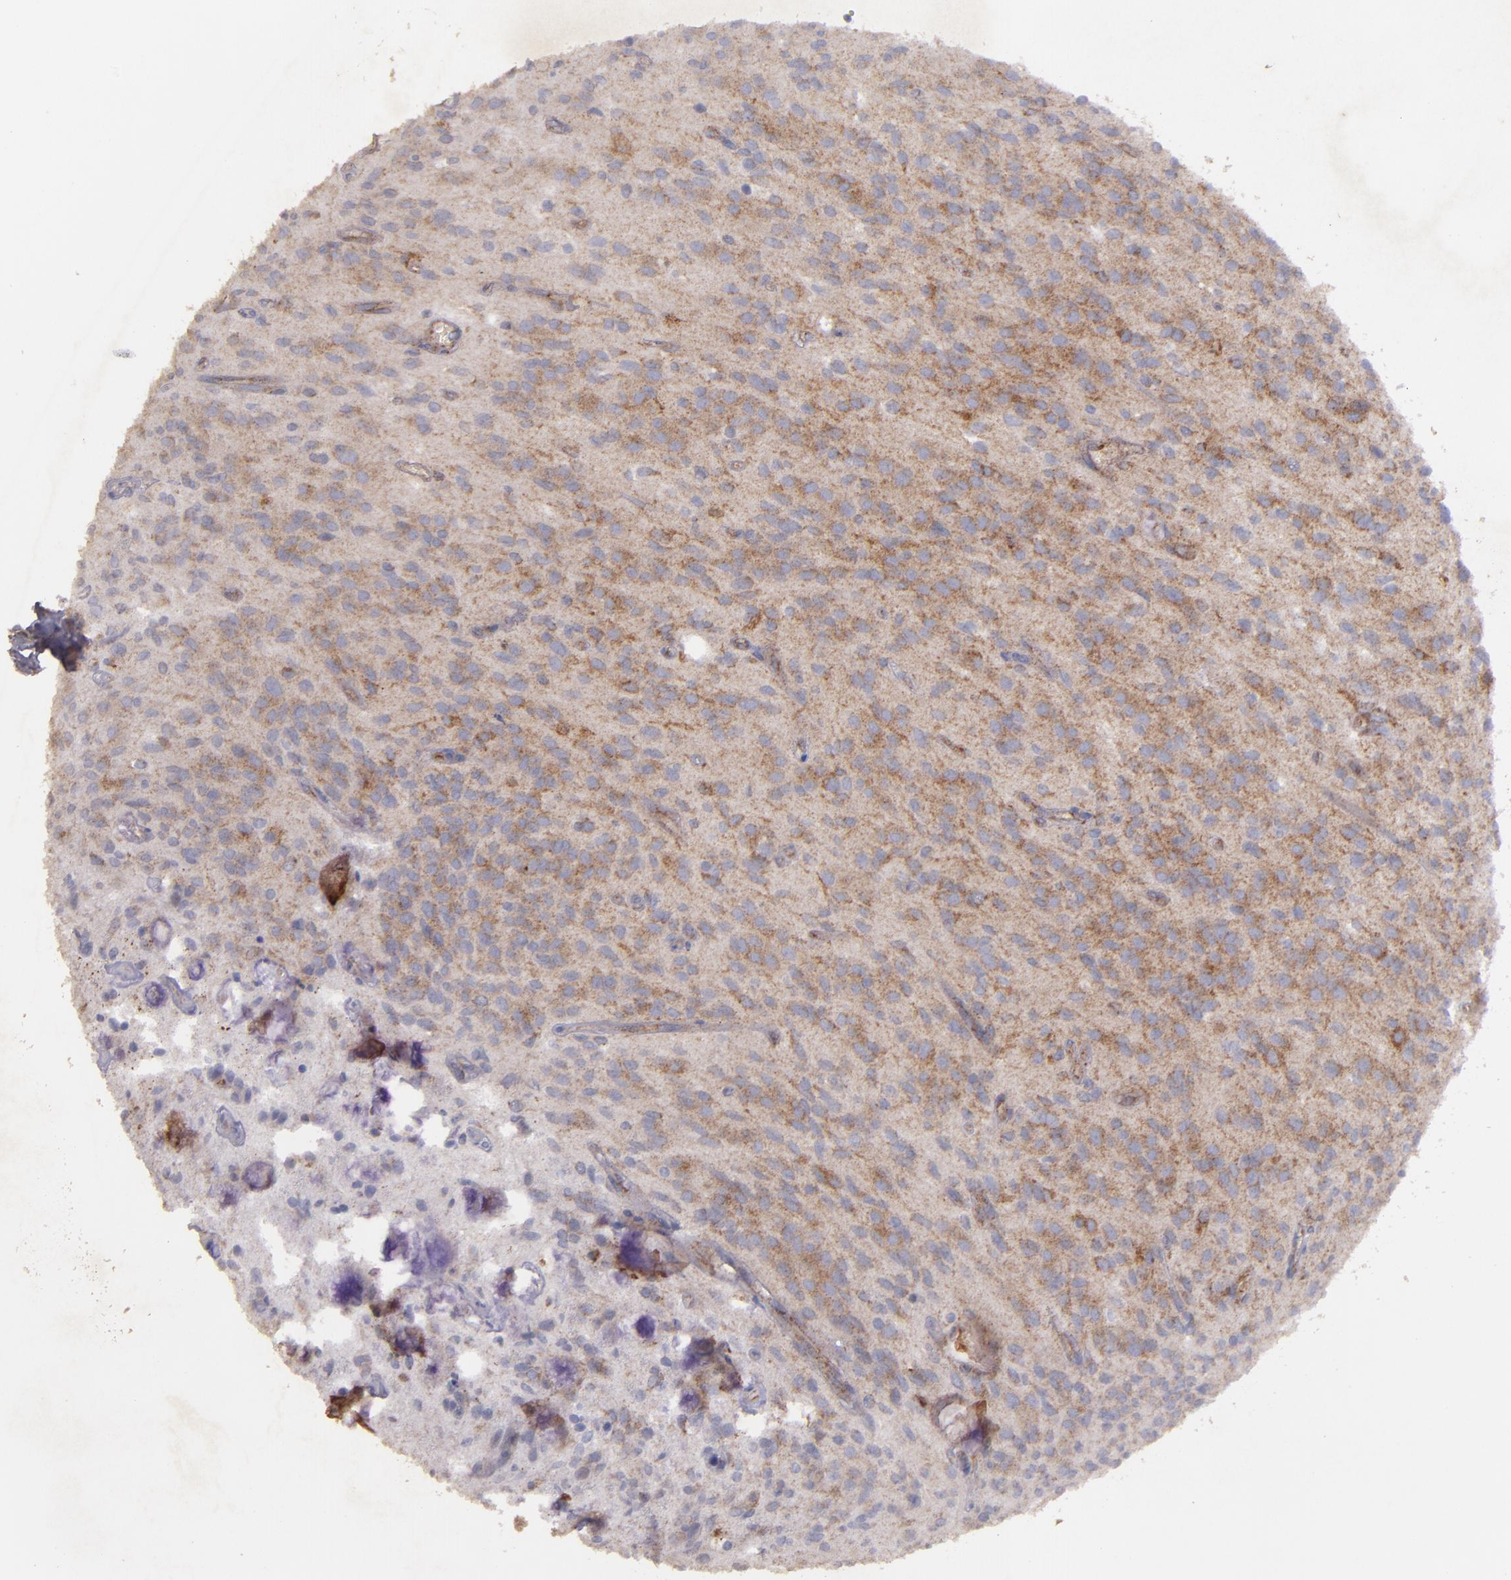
{"staining": {"intensity": "moderate", "quantity": ">75%", "location": "cytoplasmic/membranous"}, "tissue": "glioma", "cell_type": "Tumor cells", "image_type": "cancer", "snomed": [{"axis": "morphology", "description": "Glioma, malignant, Low grade"}, {"axis": "topography", "description": "Brain"}], "caption": "Human malignant low-grade glioma stained with a protein marker exhibits moderate staining in tumor cells.", "gene": "CLTA", "patient": {"sex": "female", "age": 15}}